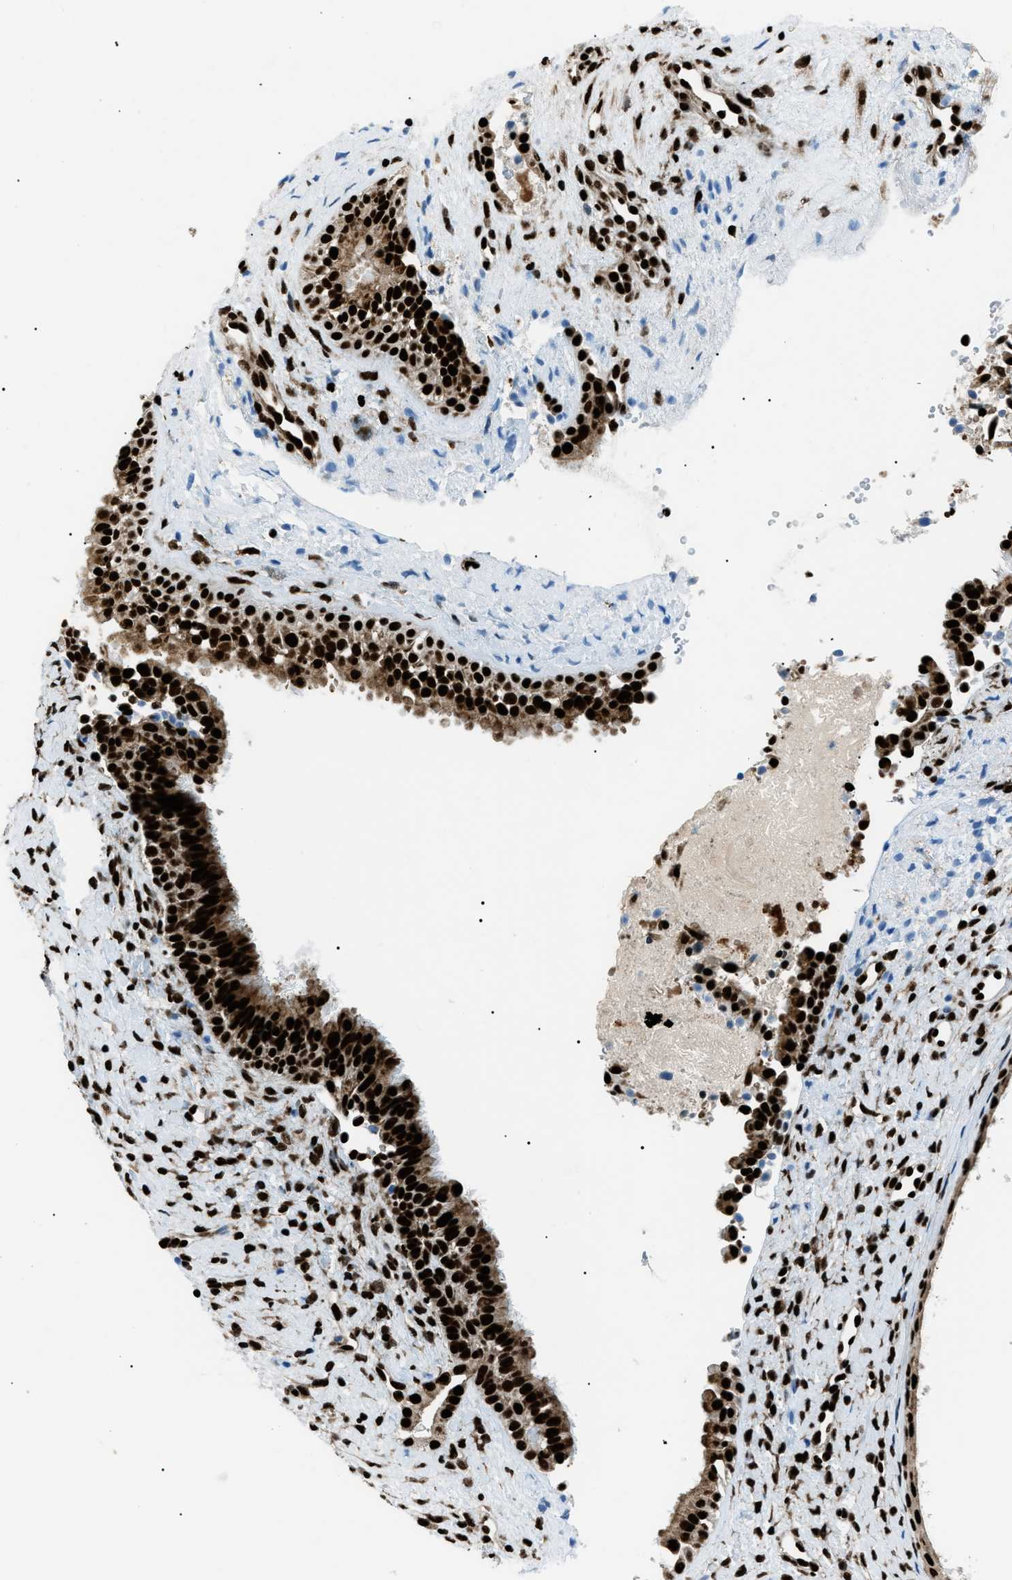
{"staining": {"intensity": "strong", "quantity": ">75%", "location": "nuclear"}, "tissue": "nasopharynx", "cell_type": "Respiratory epithelial cells", "image_type": "normal", "snomed": [{"axis": "morphology", "description": "Normal tissue, NOS"}, {"axis": "topography", "description": "Nasopharynx"}], "caption": "Immunohistochemical staining of normal human nasopharynx reveals high levels of strong nuclear staining in approximately >75% of respiratory epithelial cells.", "gene": "HNRNPK", "patient": {"sex": "male", "age": 22}}